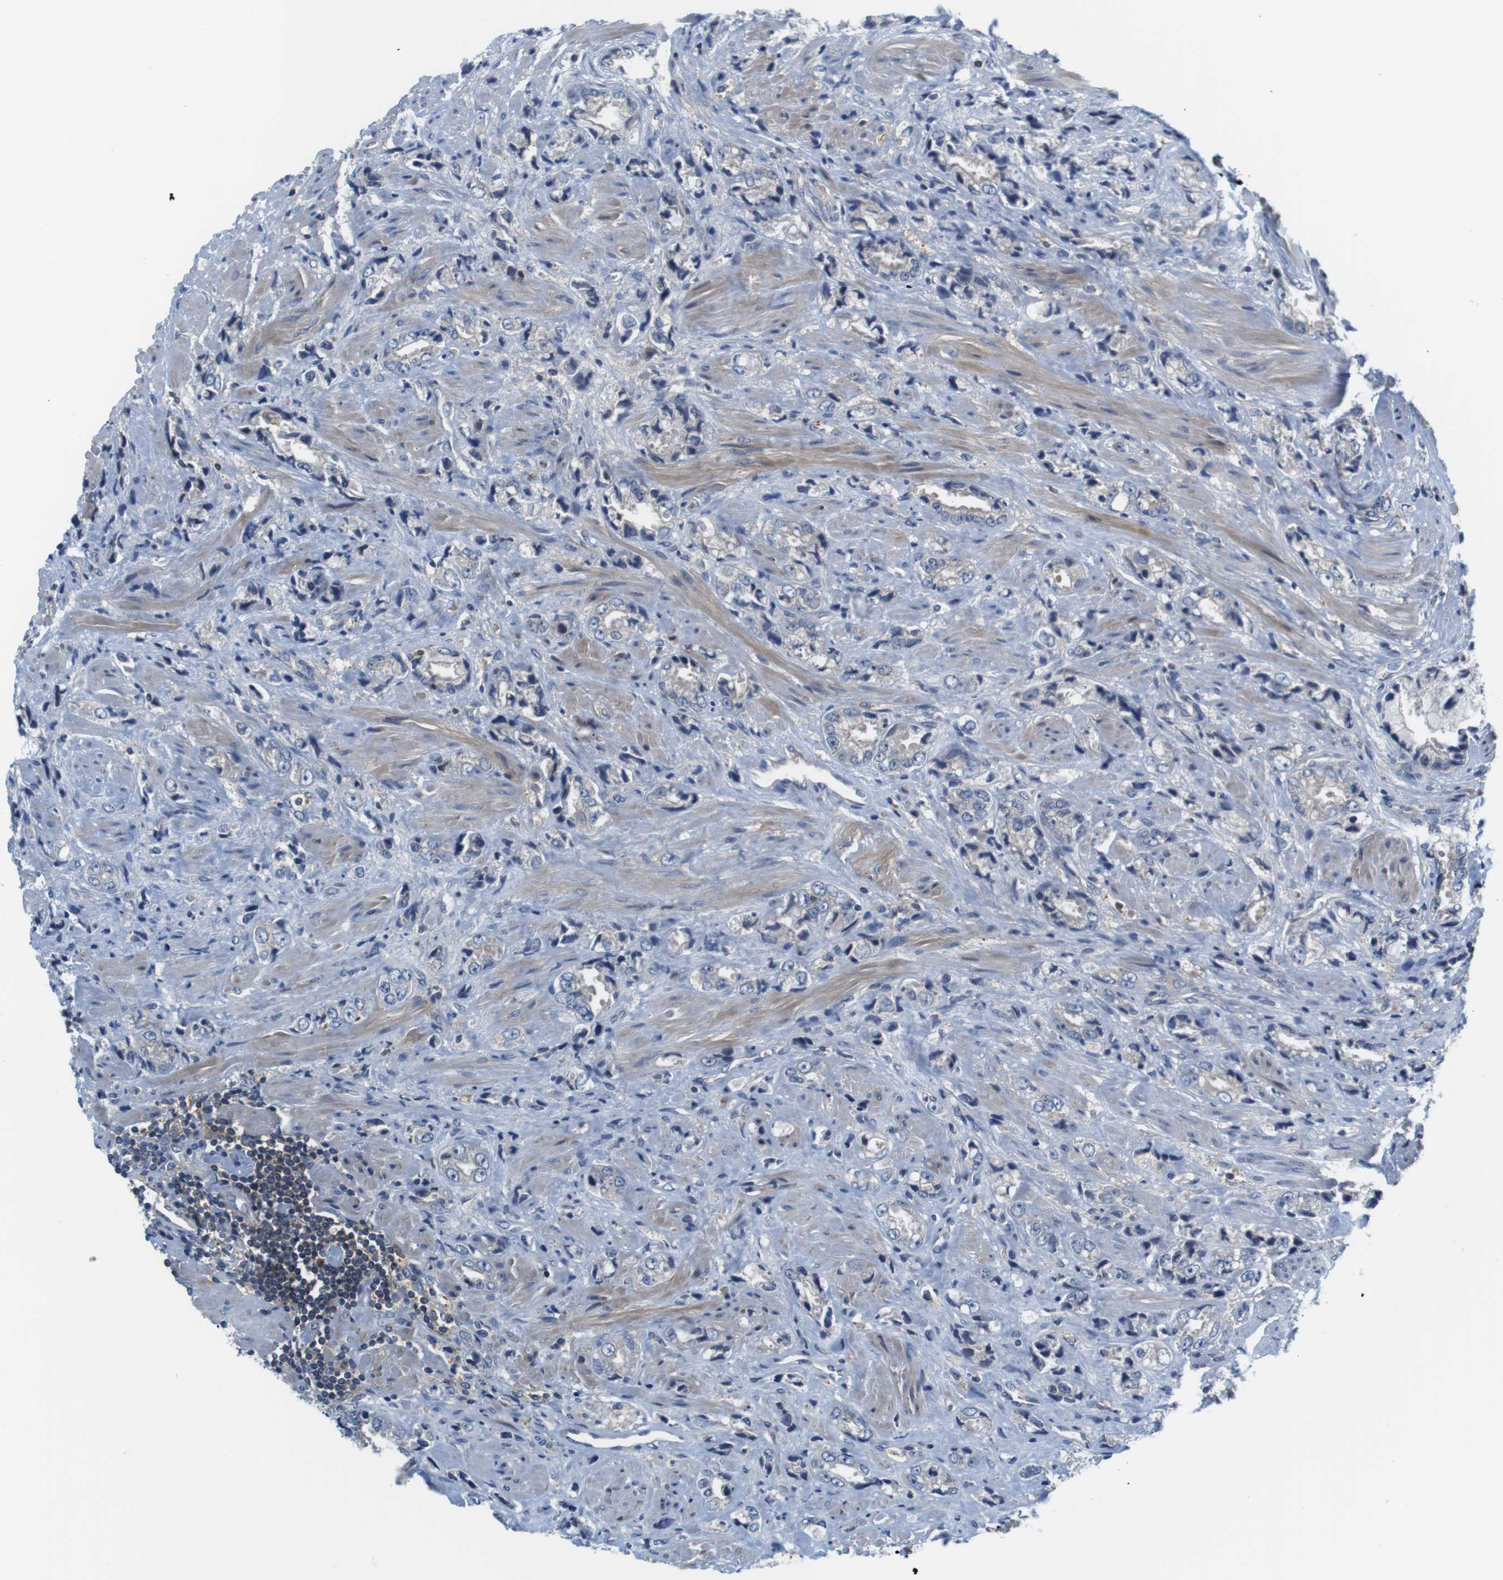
{"staining": {"intensity": "negative", "quantity": "none", "location": "none"}, "tissue": "prostate cancer", "cell_type": "Tumor cells", "image_type": "cancer", "snomed": [{"axis": "morphology", "description": "Adenocarcinoma, High grade"}, {"axis": "topography", "description": "Prostate"}], "caption": "This is an immunohistochemistry (IHC) photomicrograph of human prostate cancer. There is no positivity in tumor cells.", "gene": "HERPUD2", "patient": {"sex": "male", "age": 61}}